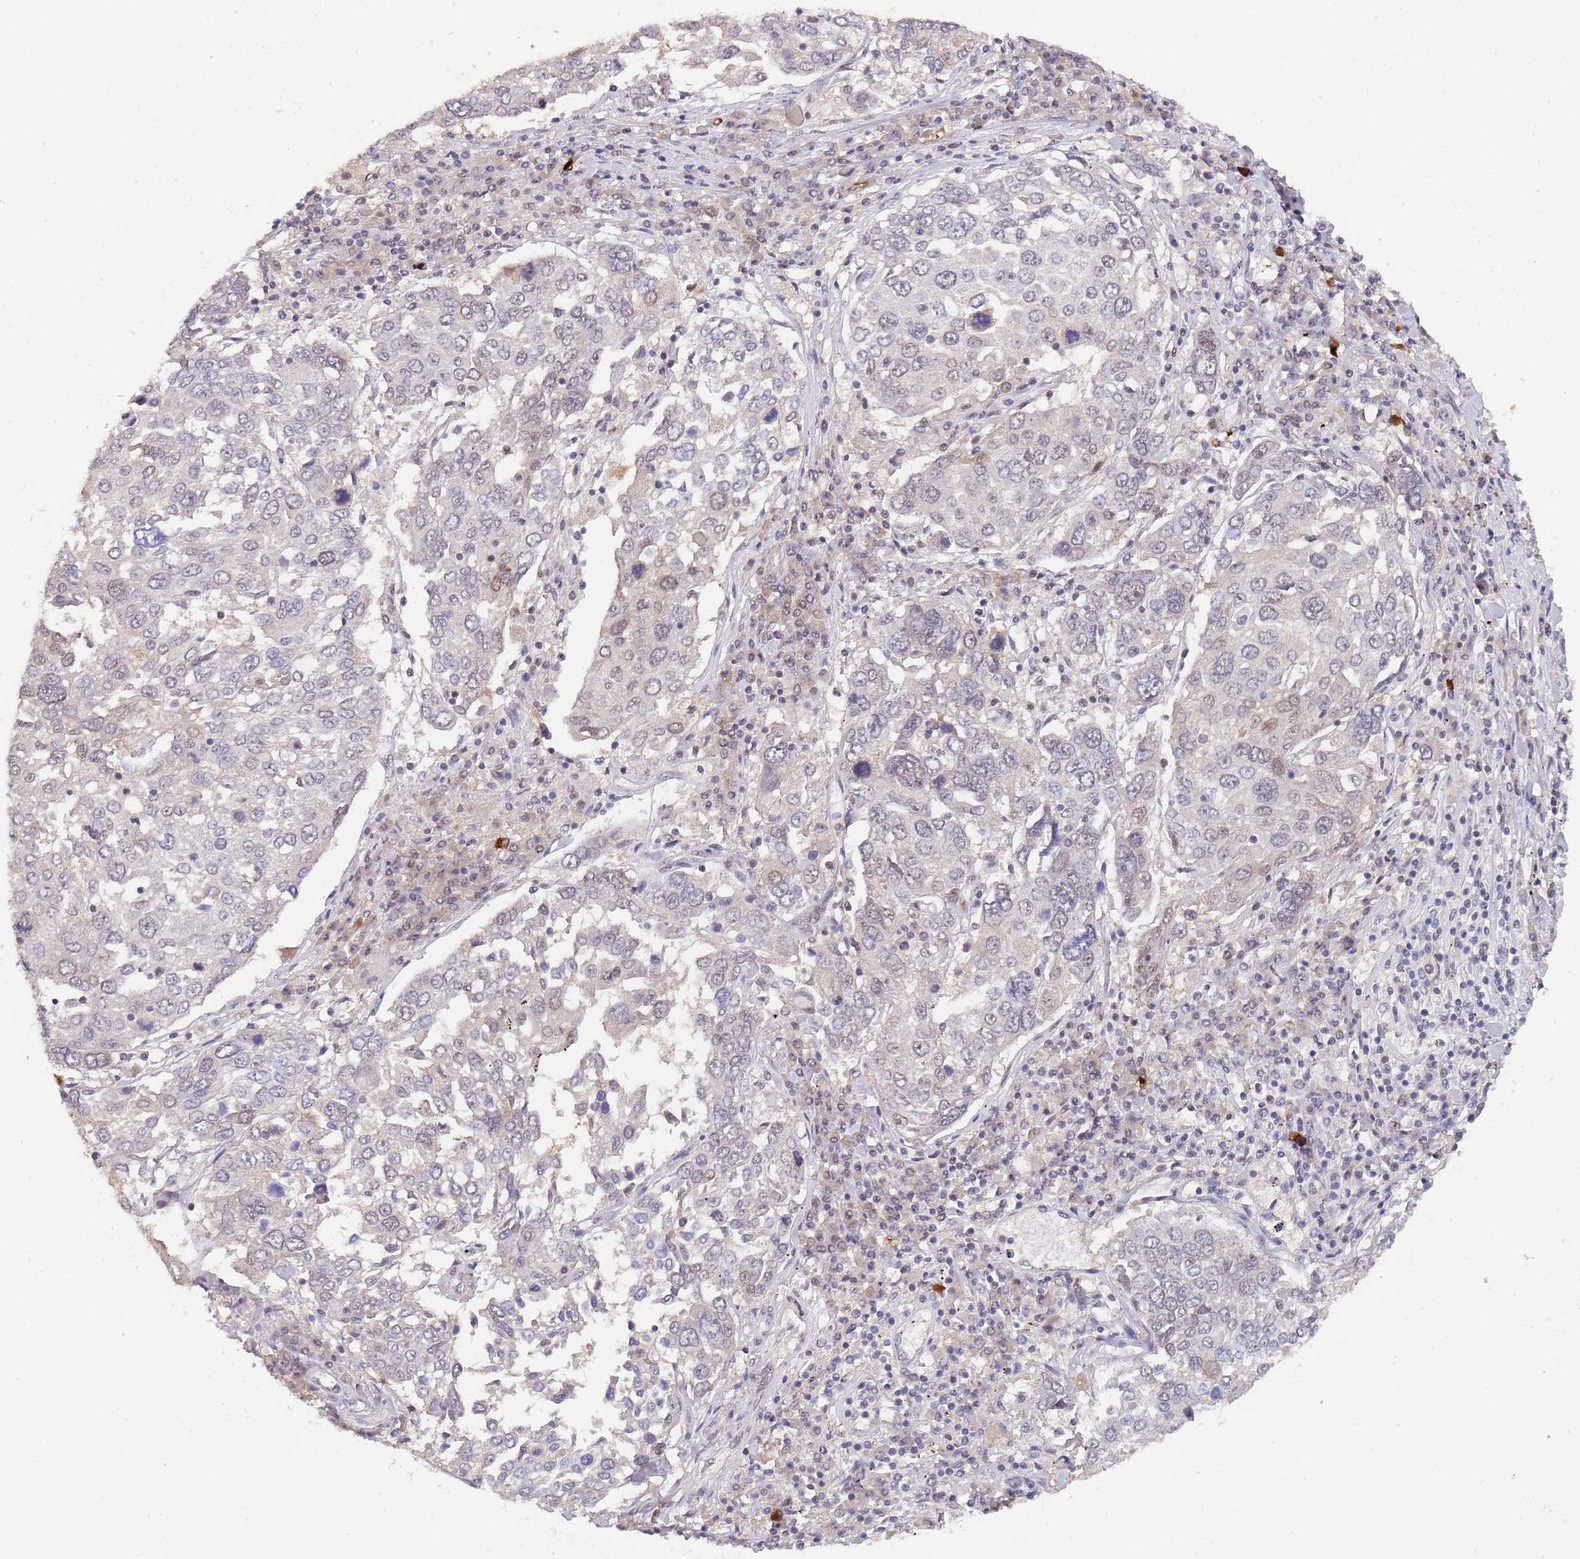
{"staining": {"intensity": "negative", "quantity": "none", "location": "none"}, "tissue": "lung cancer", "cell_type": "Tumor cells", "image_type": "cancer", "snomed": [{"axis": "morphology", "description": "Squamous cell carcinoma, NOS"}, {"axis": "topography", "description": "Lung"}], "caption": "Photomicrograph shows no protein expression in tumor cells of lung cancer (squamous cell carcinoma) tissue. (DAB (3,3'-diaminobenzidine) immunohistochemistry (IHC) with hematoxylin counter stain).", "gene": "CIZ1", "patient": {"sex": "male", "age": 65}}